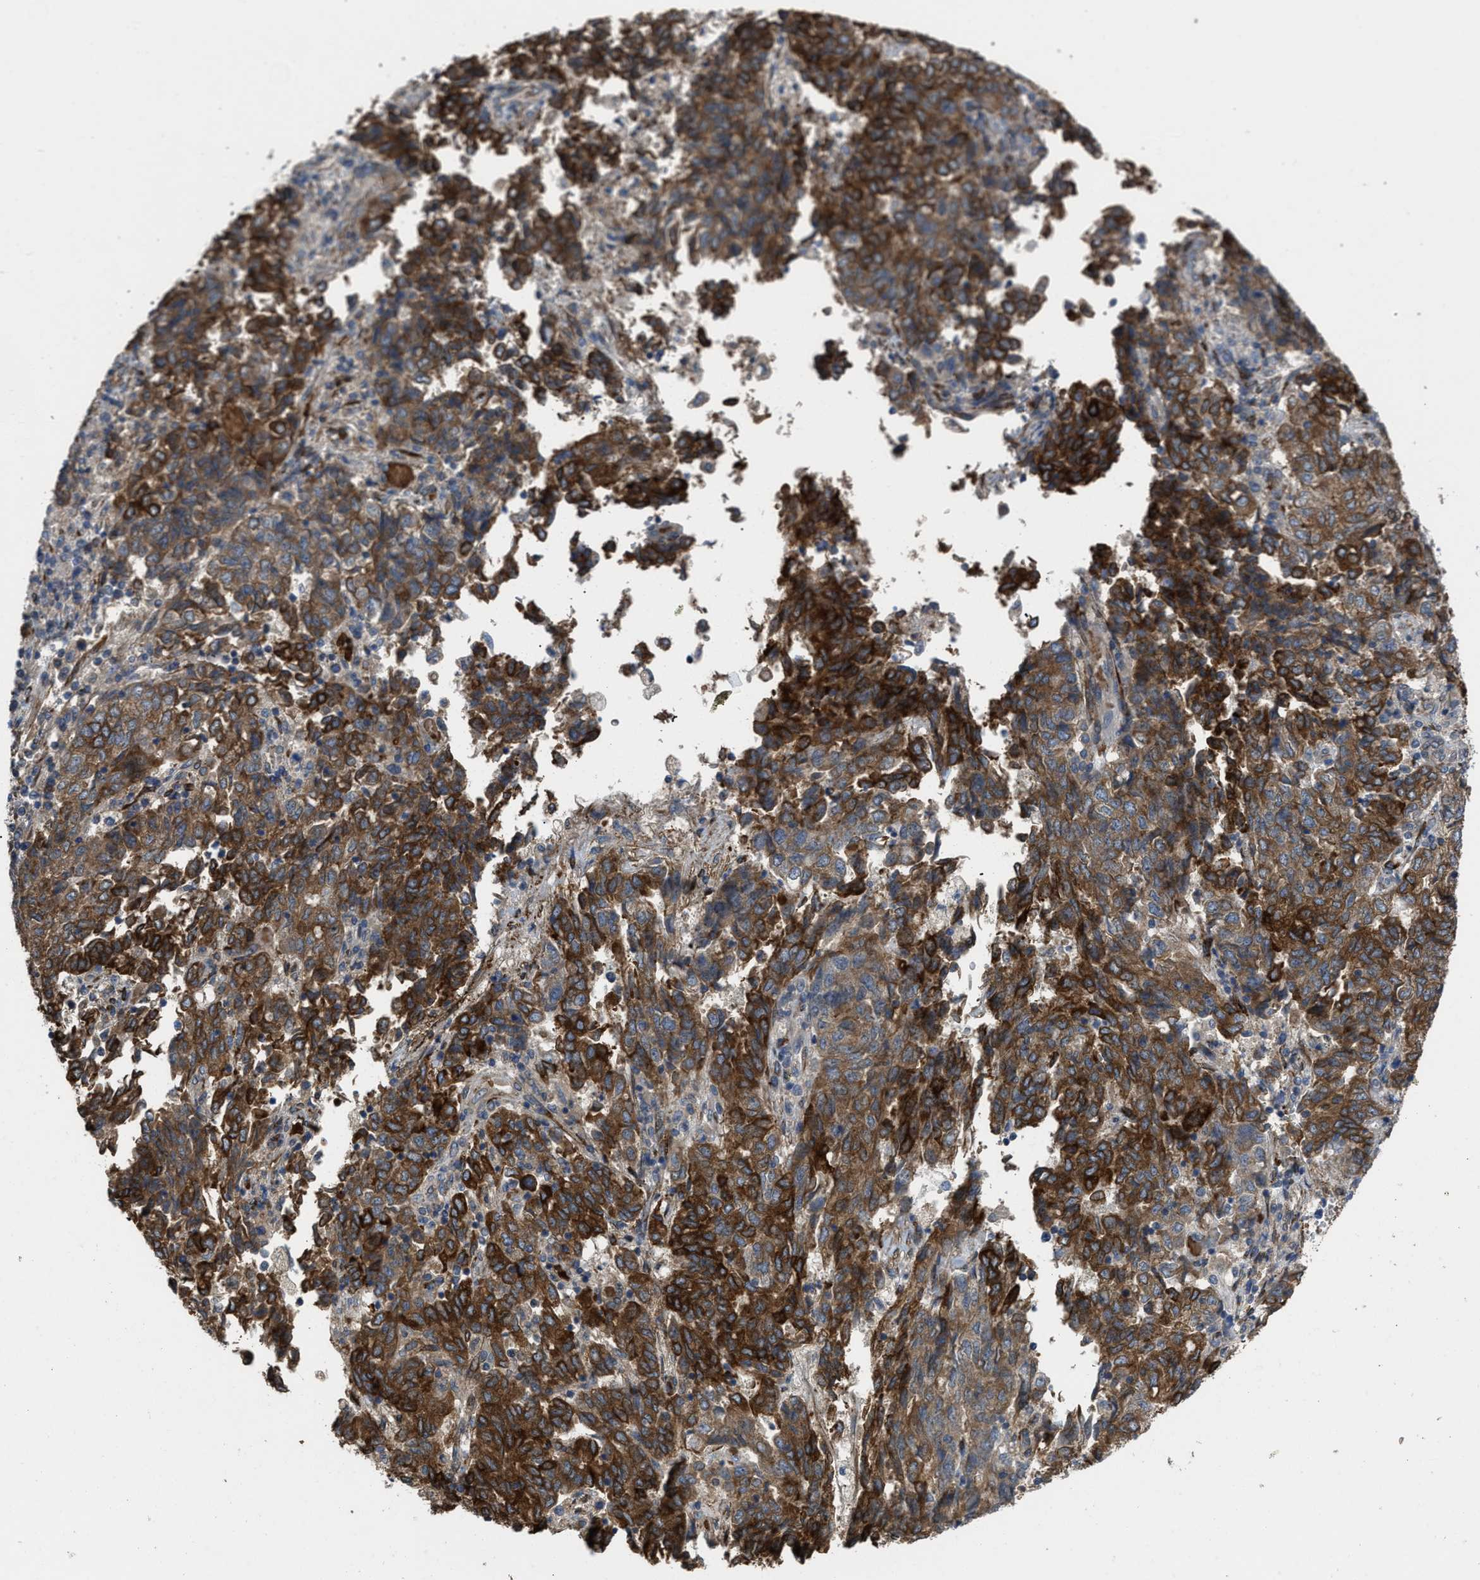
{"staining": {"intensity": "strong", "quantity": ">75%", "location": "cytoplasmic/membranous"}, "tissue": "endometrial cancer", "cell_type": "Tumor cells", "image_type": "cancer", "snomed": [{"axis": "morphology", "description": "Adenocarcinoma, NOS"}, {"axis": "topography", "description": "Endometrium"}], "caption": "Strong cytoplasmic/membranous positivity is present in about >75% of tumor cells in endometrial adenocarcinoma.", "gene": "SELENOM", "patient": {"sex": "female", "age": 80}}